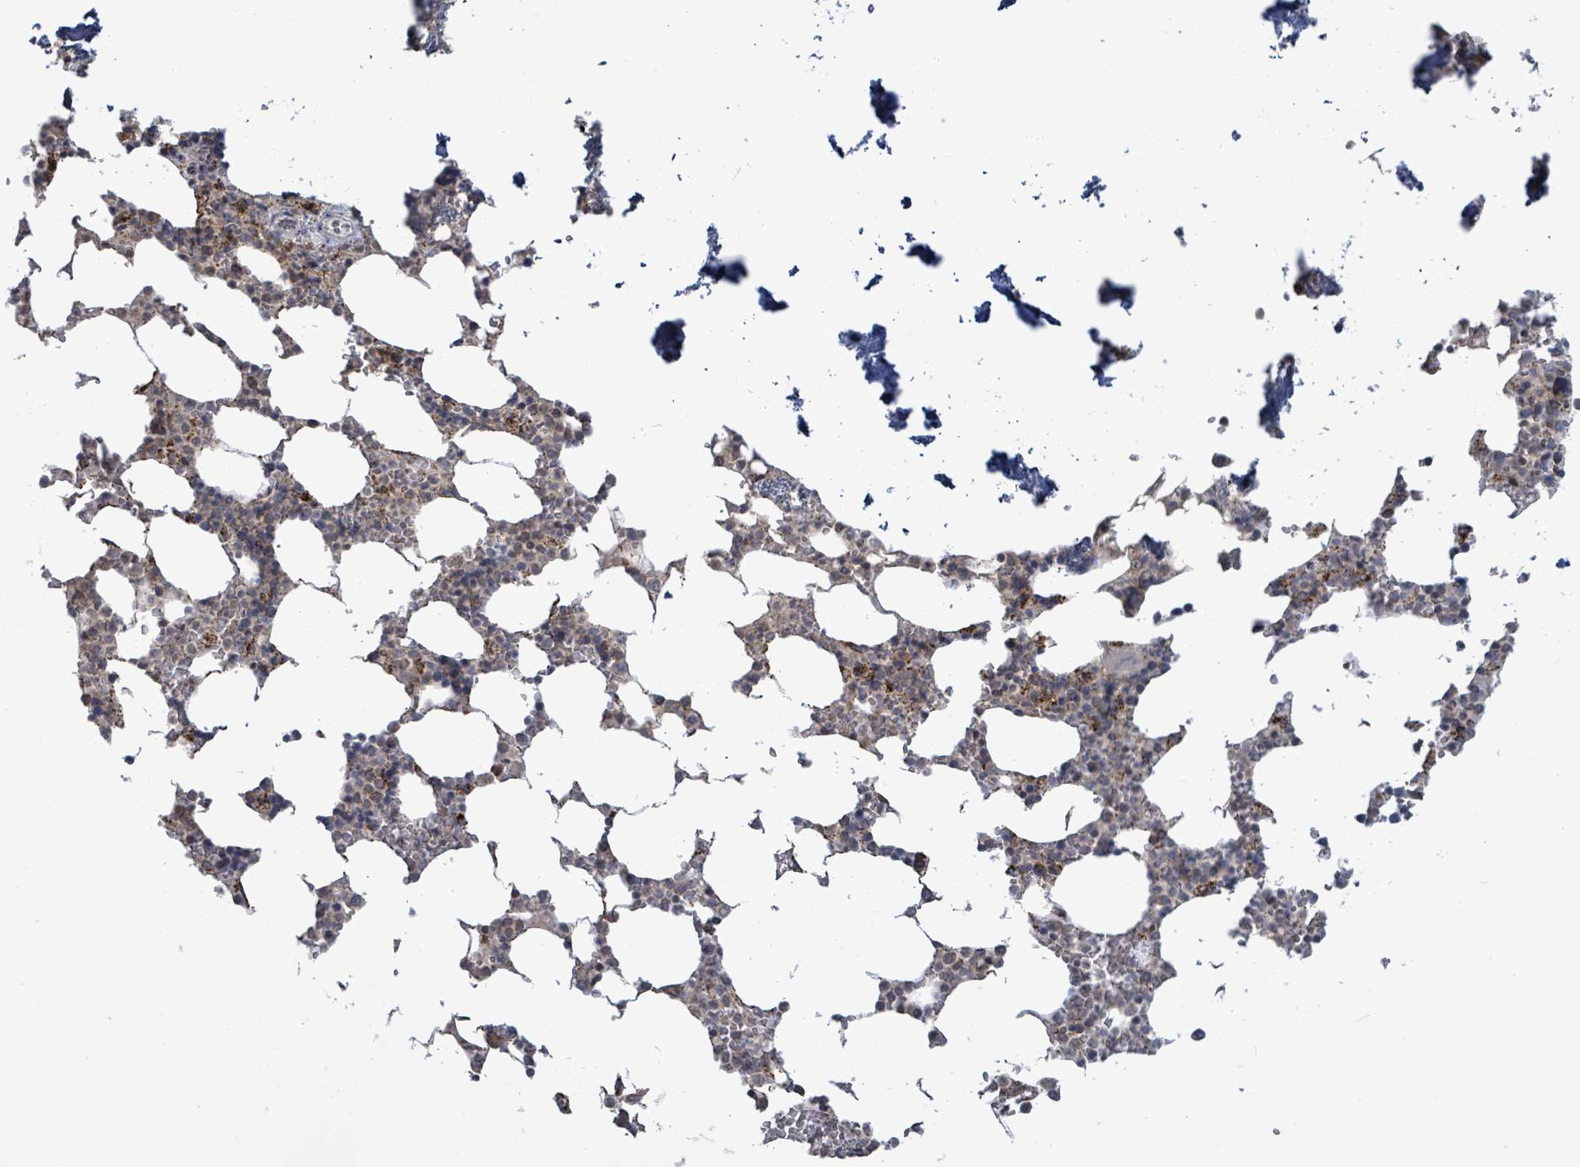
{"staining": {"intensity": "moderate", "quantity": "<25%", "location": "cytoplasmic/membranous"}, "tissue": "bone marrow", "cell_type": "Hematopoietic cells", "image_type": "normal", "snomed": [{"axis": "morphology", "description": "Normal tissue, NOS"}, {"axis": "topography", "description": "Bone marrow"}], "caption": "This is a histology image of IHC staining of unremarkable bone marrow, which shows moderate staining in the cytoplasmic/membranous of hematopoietic cells.", "gene": "COQ10B", "patient": {"sex": "male", "age": 64}}